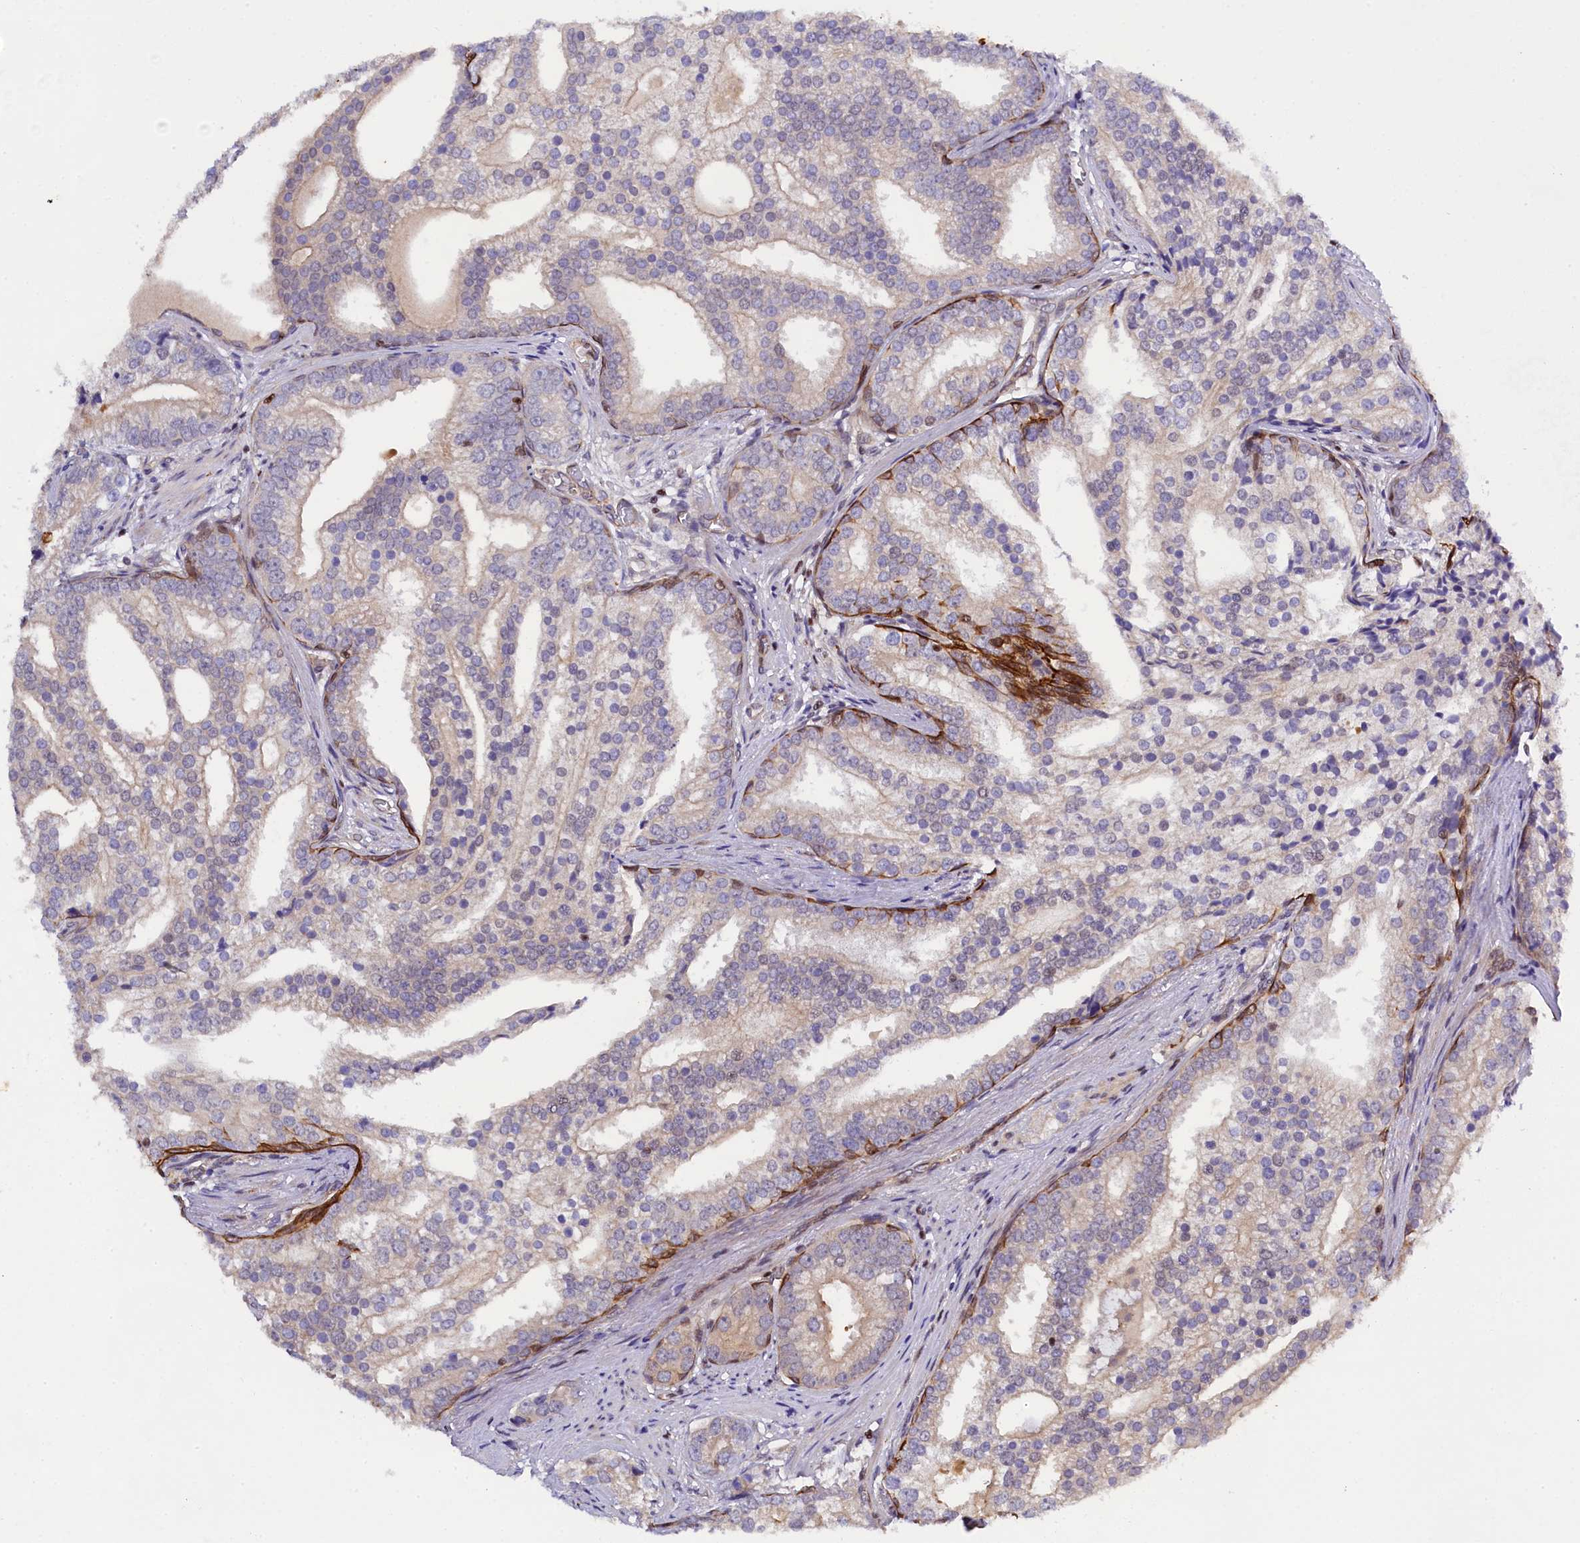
{"staining": {"intensity": "negative", "quantity": "none", "location": "none"}, "tissue": "prostate cancer", "cell_type": "Tumor cells", "image_type": "cancer", "snomed": [{"axis": "morphology", "description": "Adenocarcinoma, High grade"}, {"axis": "topography", "description": "Prostate"}], "caption": "Protein analysis of high-grade adenocarcinoma (prostate) displays no significant positivity in tumor cells.", "gene": "SP4", "patient": {"sex": "male", "age": 75}}